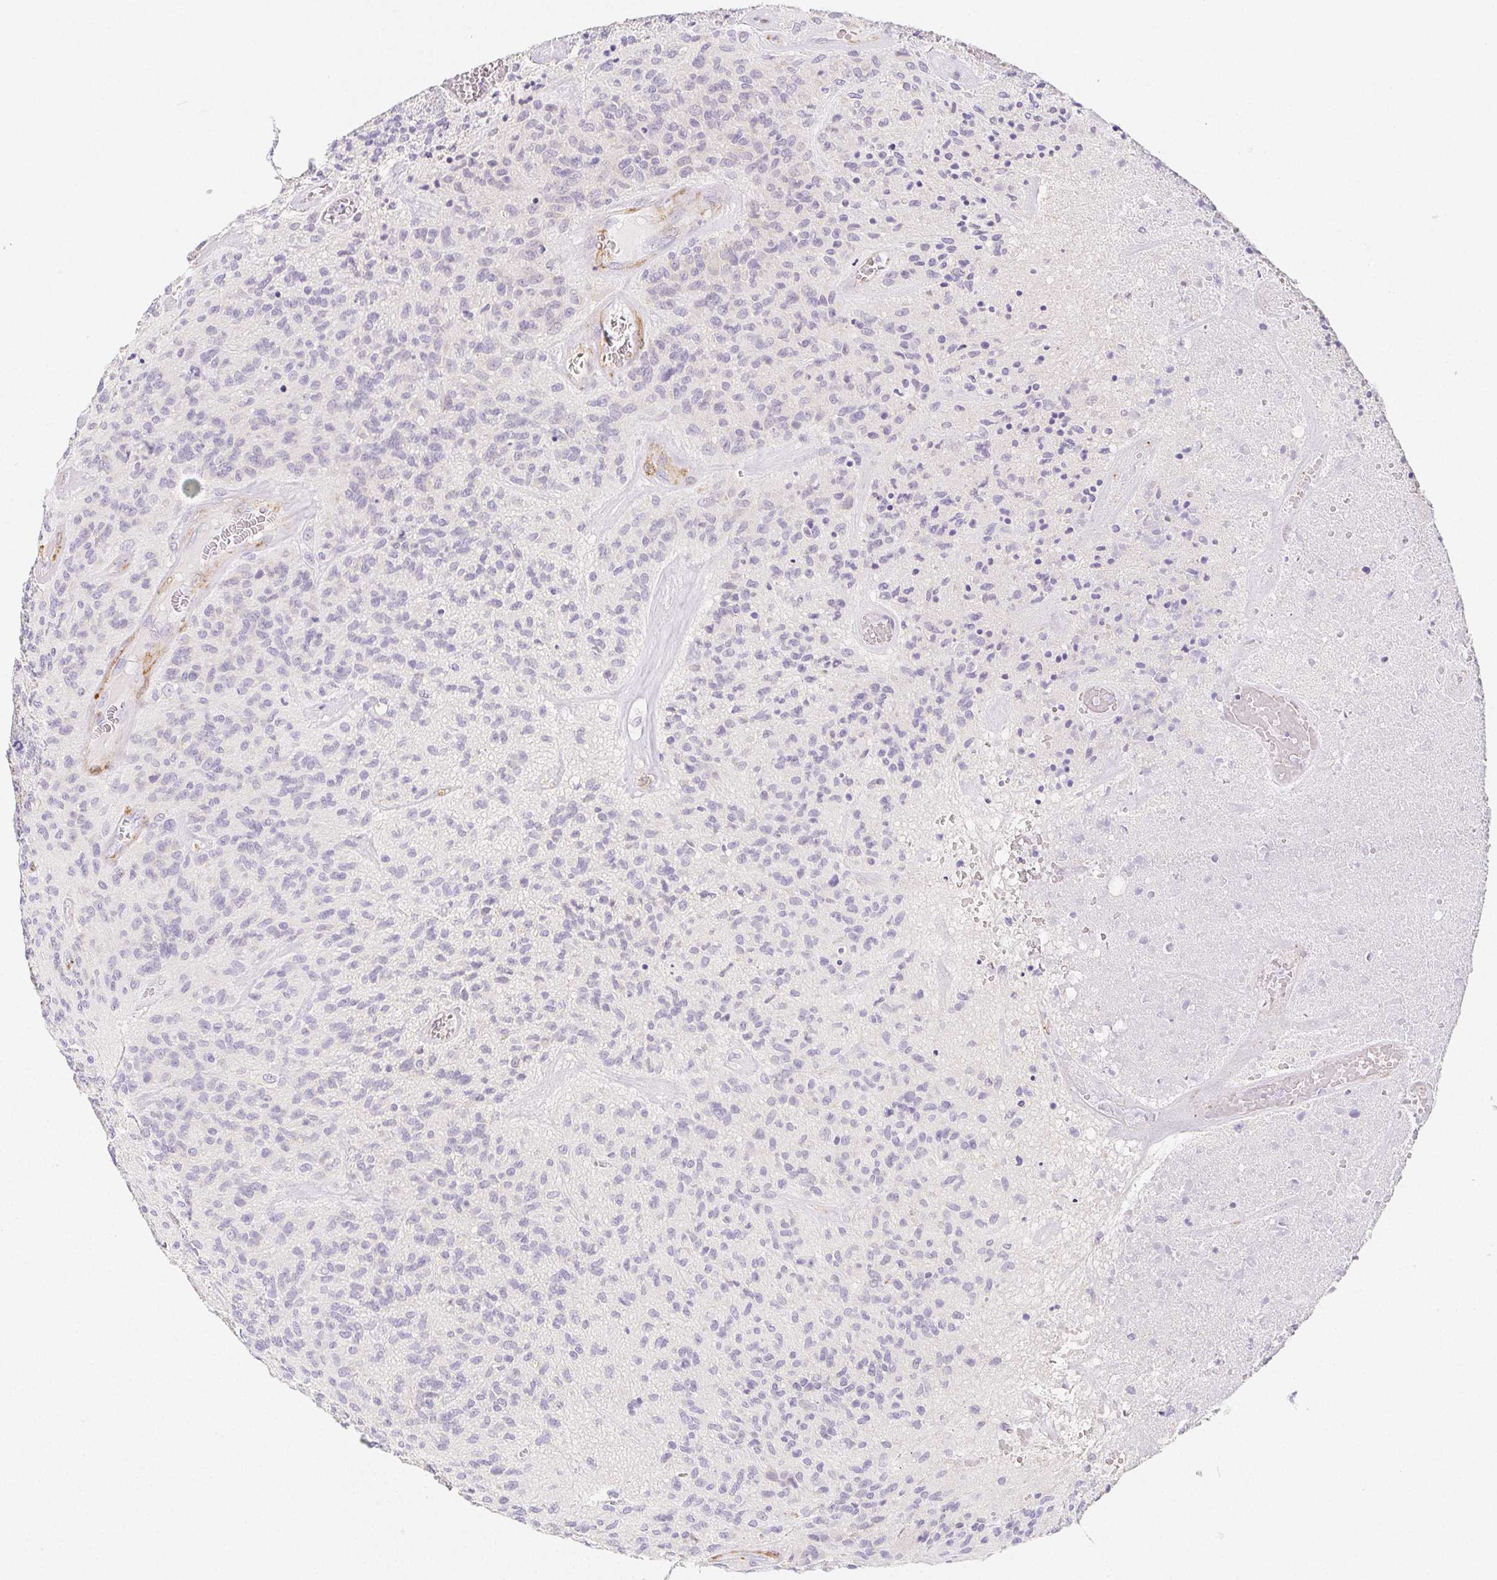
{"staining": {"intensity": "negative", "quantity": "none", "location": "none"}, "tissue": "glioma", "cell_type": "Tumor cells", "image_type": "cancer", "snomed": [{"axis": "morphology", "description": "Glioma, malignant, High grade"}, {"axis": "topography", "description": "Brain"}], "caption": "The micrograph exhibits no staining of tumor cells in glioma. The staining is performed using DAB (3,3'-diaminobenzidine) brown chromogen with nuclei counter-stained in using hematoxylin.", "gene": "HRC", "patient": {"sex": "male", "age": 76}}